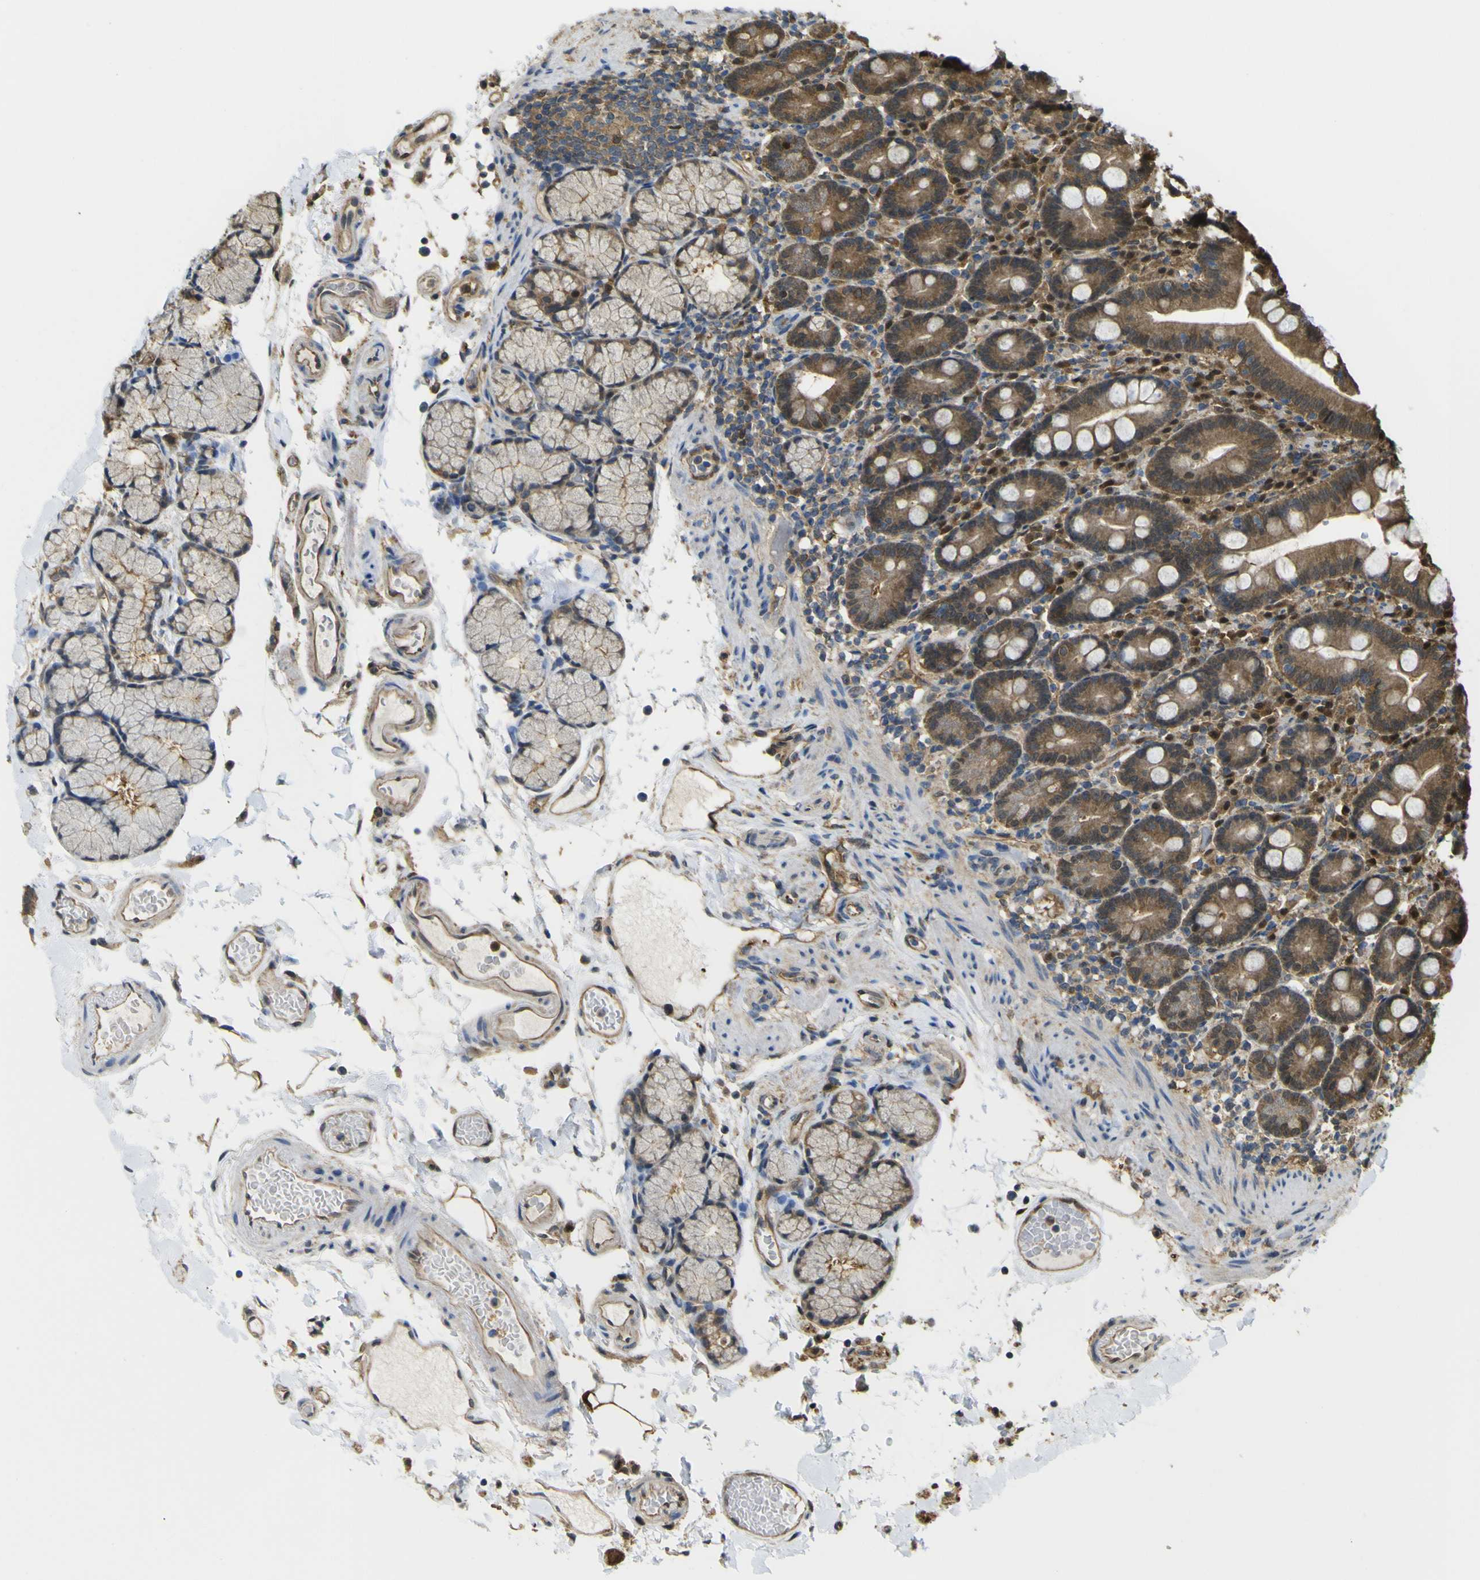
{"staining": {"intensity": "moderate", "quantity": ">75%", "location": "cytoplasmic/membranous,nuclear"}, "tissue": "duodenum", "cell_type": "Glandular cells", "image_type": "normal", "snomed": [{"axis": "morphology", "description": "Normal tissue, NOS"}, {"axis": "topography", "description": "Small intestine, NOS"}], "caption": "The immunohistochemical stain labels moderate cytoplasmic/membranous,nuclear staining in glandular cells of unremarkable duodenum.", "gene": "YWHAG", "patient": {"sex": "female", "age": 71}}